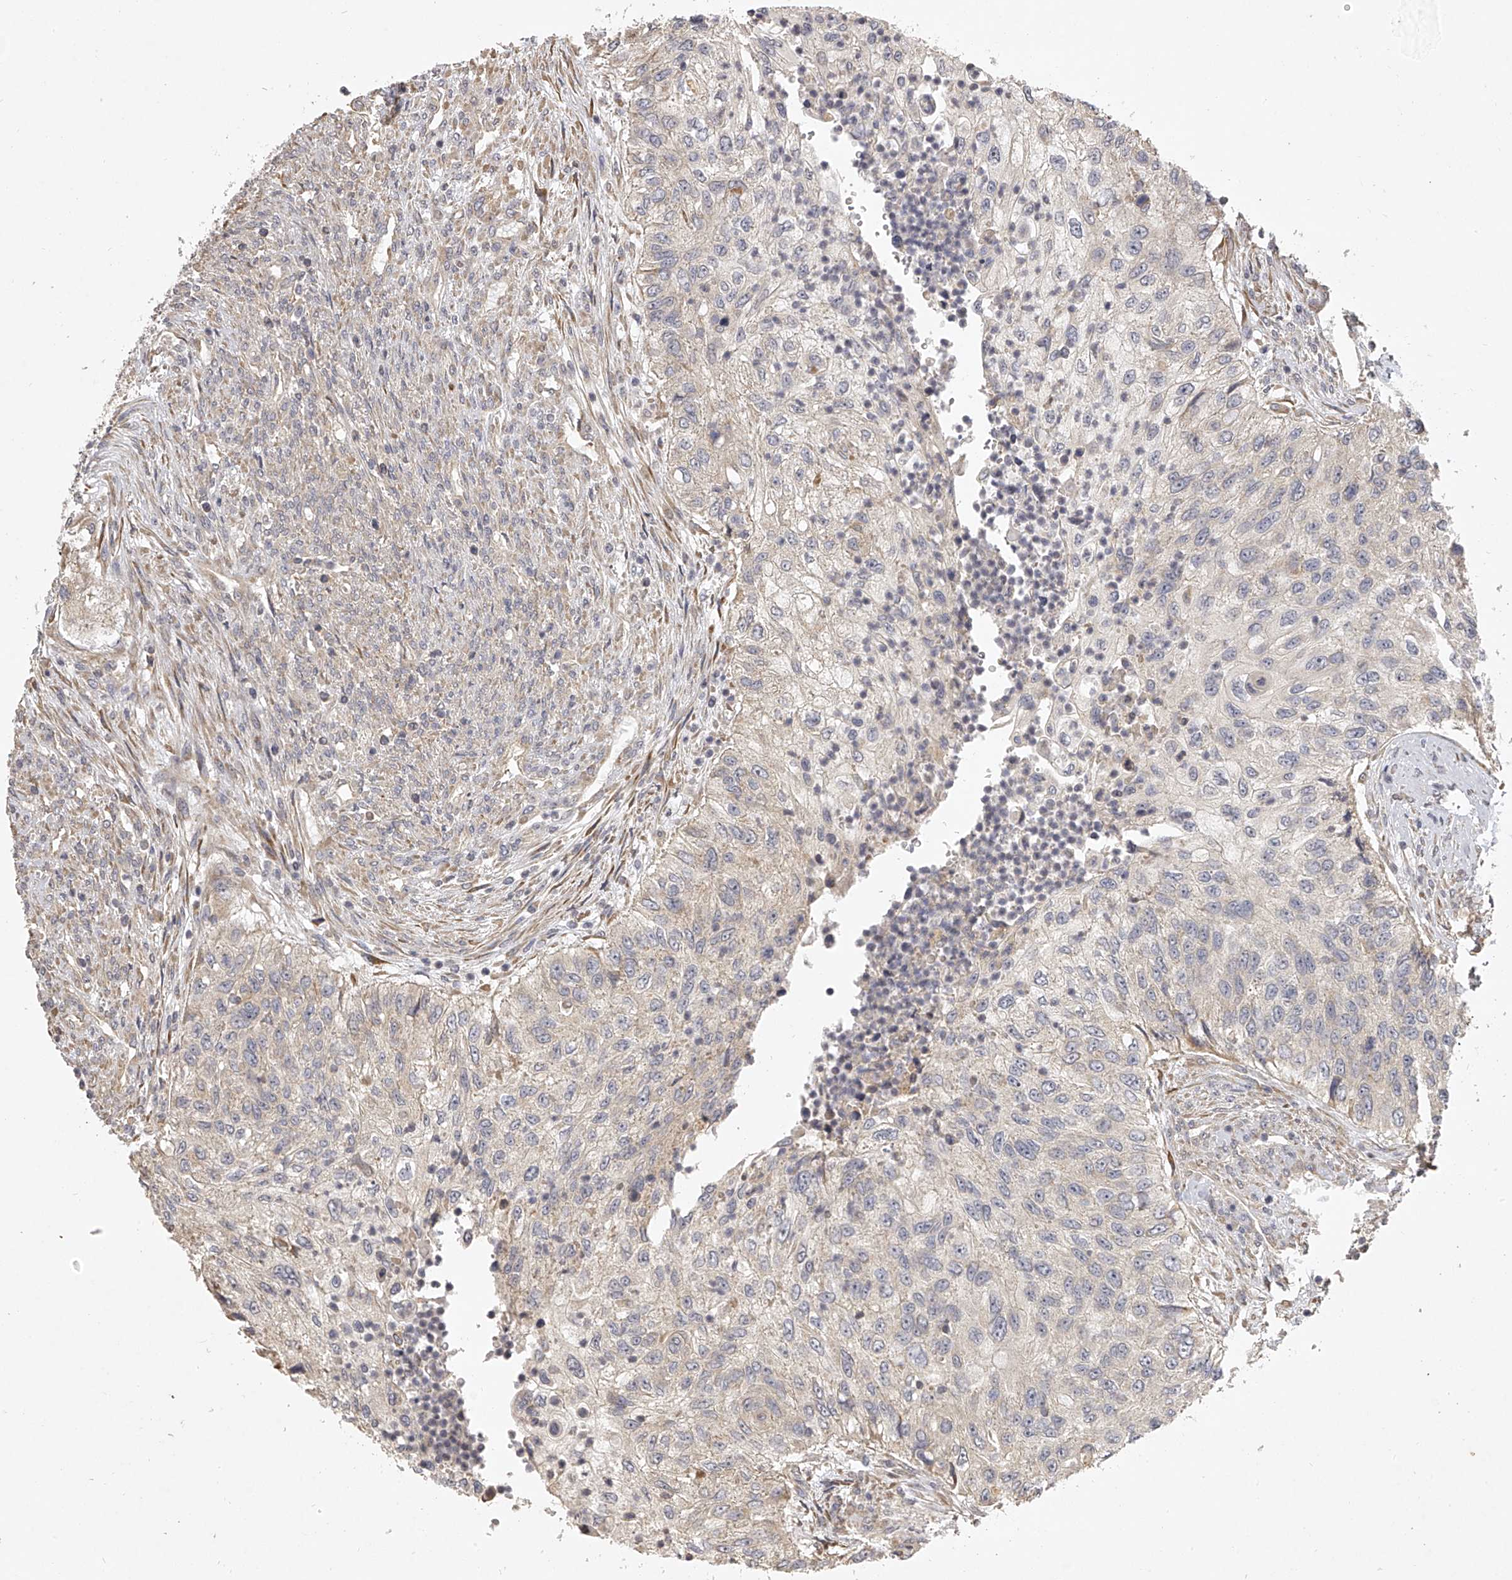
{"staining": {"intensity": "negative", "quantity": "none", "location": "none"}, "tissue": "urothelial cancer", "cell_type": "Tumor cells", "image_type": "cancer", "snomed": [{"axis": "morphology", "description": "Urothelial carcinoma, High grade"}, {"axis": "topography", "description": "Urinary bladder"}], "caption": "An image of urothelial cancer stained for a protein shows no brown staining in tumor cells.", "gene": "DOCK9", "patient": {"sex": "female", "age": 60}}